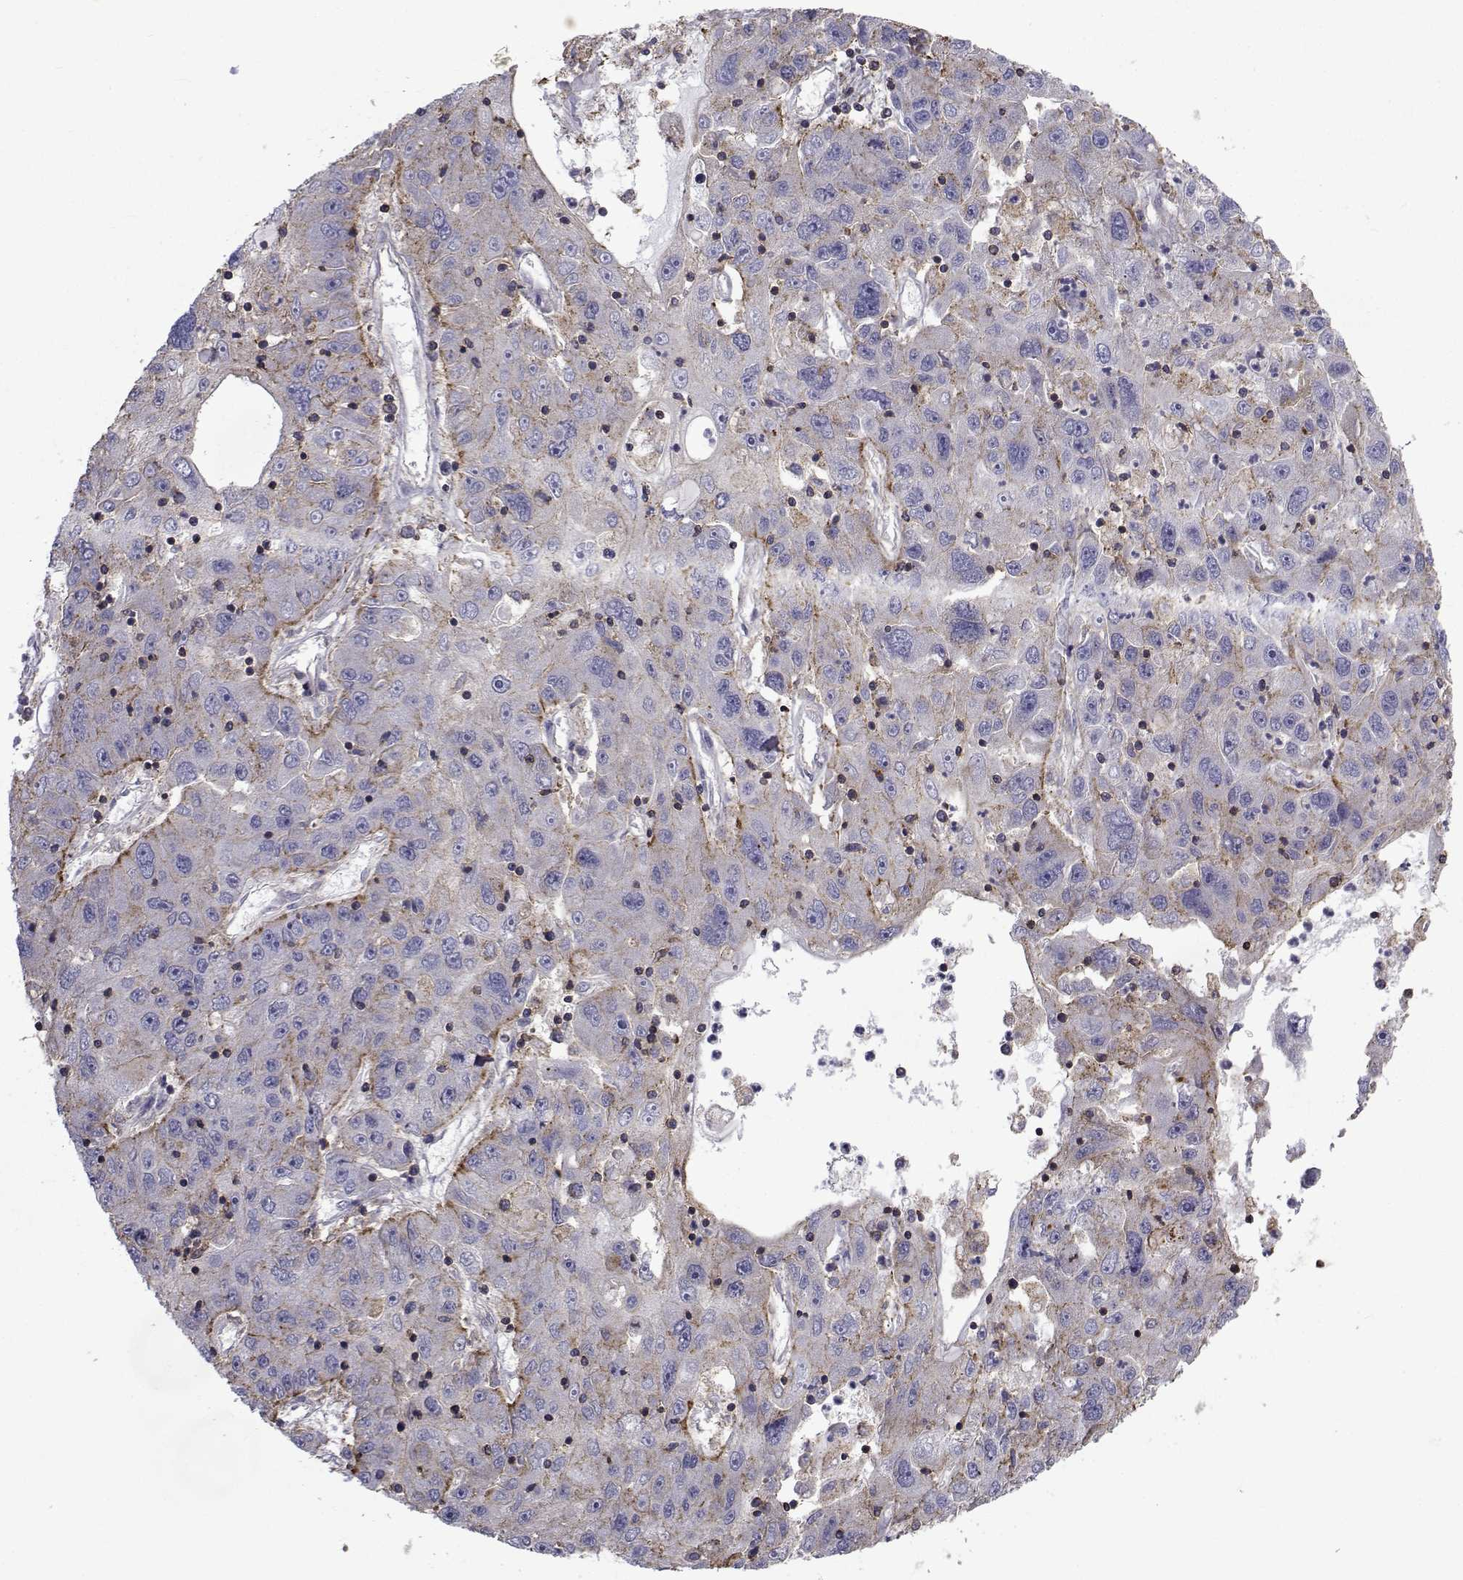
{"staining": {"intensity": "moderate", "quantity": "<25%", "location": "cytoplasmic/membranous"}, "tissue": "stomach cancer", "cell_type": "Tumor cells", "image_type": "cancer", "snomed": [{"axis": "morphology", "description": "Adenocarcinoma, NOS"}, {"axis": "topography", "description": "Stomach"}], "caption": "Protein staining of adenocarcinoma (stomach) tissue demonstrates moderate cytoplasmic/membranous positivity in about <25% of tumor cells.", "gene": "PDE6H", "patient": {"sex": "male", "age": 56}}